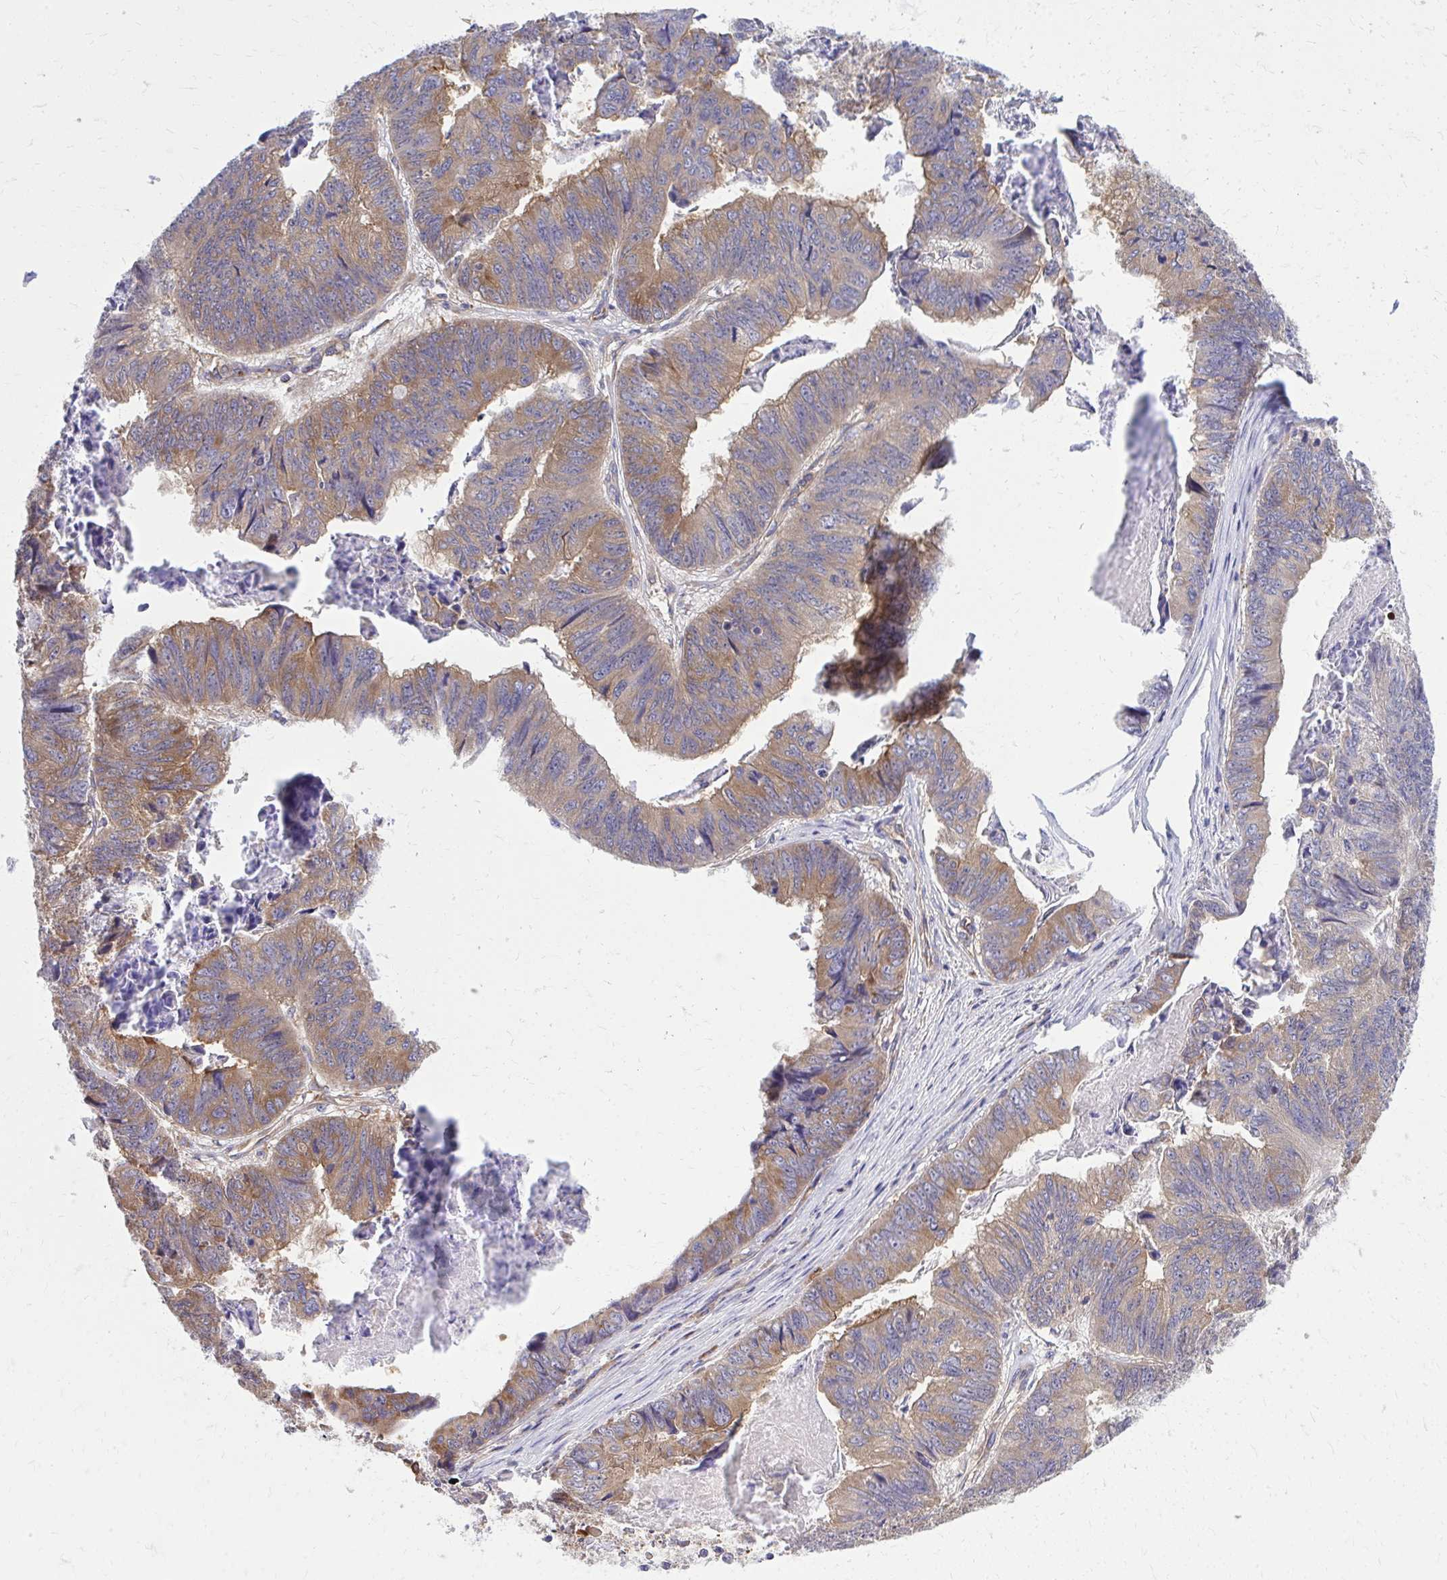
{"staining": {"intensity": "moderate", "quantity": ">75%", "location": "cytoplasmic/membranous"}, "tissue": "stomach cancer", "cell_type": "Tumor cells", "image_type": "cancer", "snomed": [{"axis": "morphology", "description": "Adenocarcinoma, NOS"}, {"axis": "topography", "description": "Stomach, lower"}], "caption": "Tumor cells exhibit medium levels of moderate cytoplasmic/membranous expression in about >75% of cells in stomach cancer (adenocarcinoma). Nuclei are stained in blue.", "gene": "PDK4", "patient": {"sex": "male", "age": 77}}